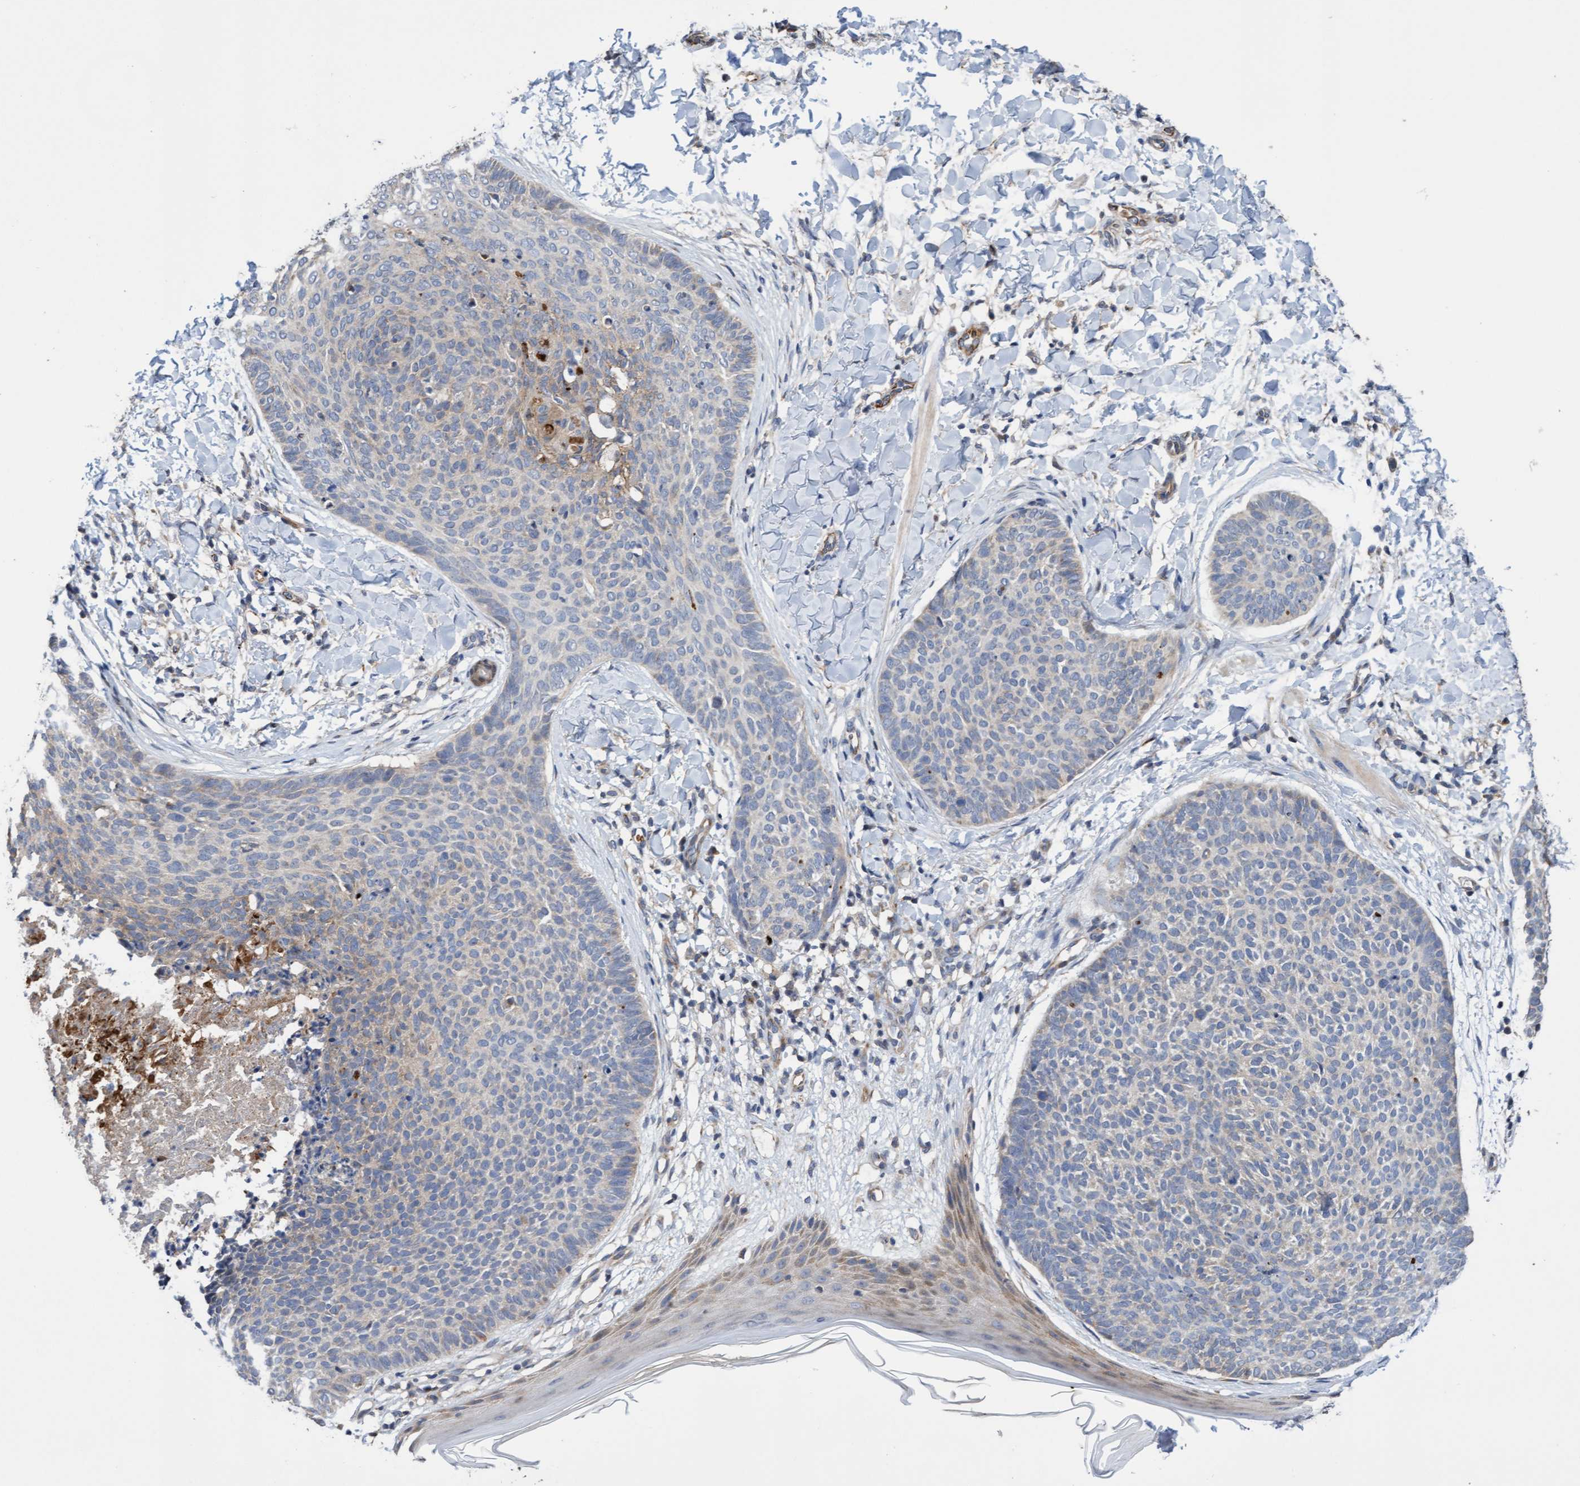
{"staining": {"intensity": "weak", "quantity": "<25%", "location": "cytoplasmic/membranous"}, "tissue": "skin cancer", "cell_type": "Tumor cells", "image_type": "cancer", "snomed": [{"axis": "morphology", "description": "Normal tissue, NOS"}, {"axis": "morphology", "description": "Basal cell carcinoma"}, {"axis": "topography", "description": "Skin"}], "caption": "High power microscopy photomicrograph of an IHC photomicrograph of skin basal cell carcinoma, revealing no significant staining in tumor cells. (DAB (3,3'-diaminobenzidine) immunohistochemistry, high magnification).", "gene": "ITFG1", "patient": {"sex": "male", "age": 50}}